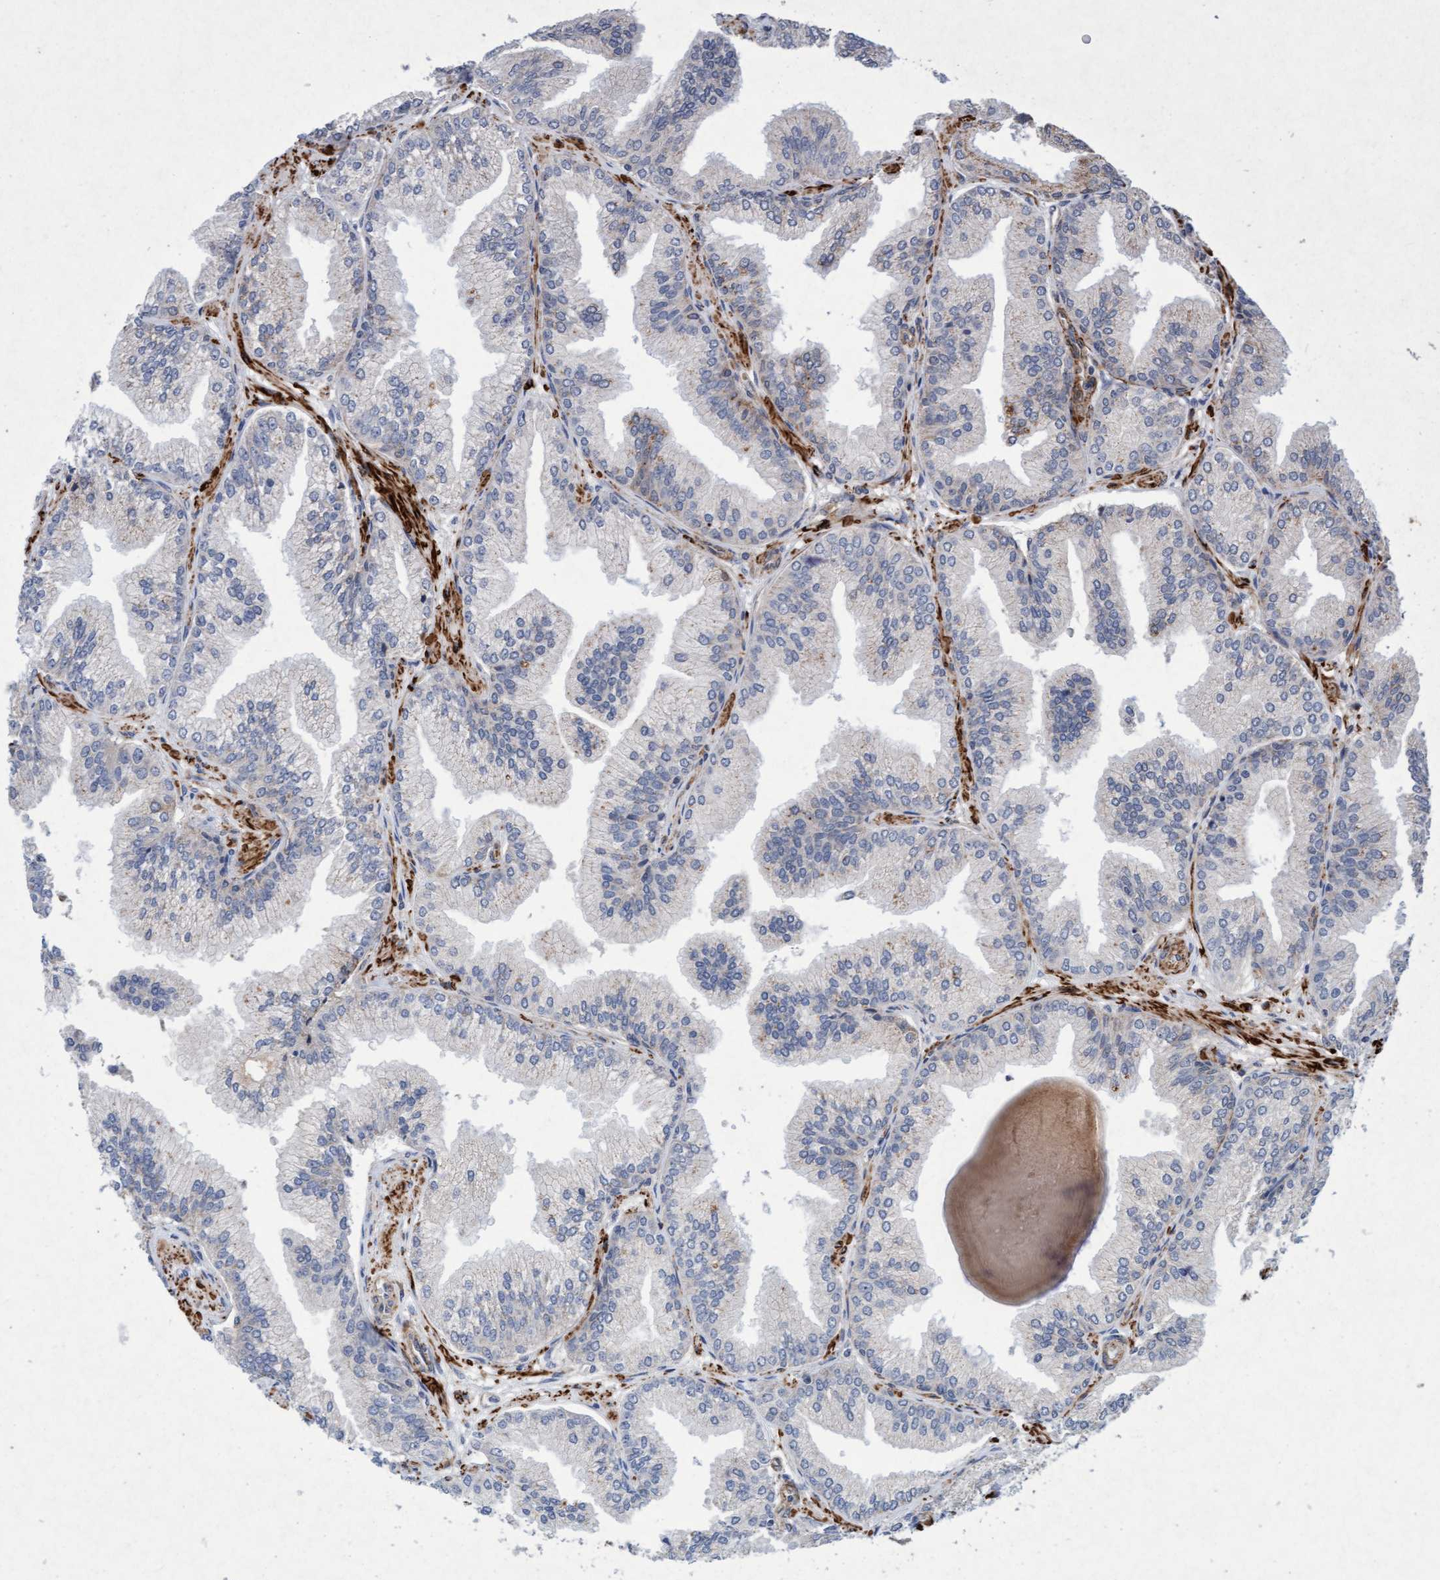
{"staining": {"intensity": "weak", "quantity": "25%-75%", "location": "cytoplasmic/membranous"}, "tissue": "prostate cancer", "cell_type": "Tumor cells", "image_type": "cancer", "snomed": [{"axis": "morphology", "description": "Adenocarcinoma, Low grade"}, {"axis": "topography", "description": "Prostate"}], "caption": "This is an image of IHC staining of prostate cancer (adenocarcinoma (low-grade)), which shows weak positivity in the cytoplasmic/membranous of tumor cells.", "gene": "TMEM70", "patient": {"sex": "male", "age": 52}}